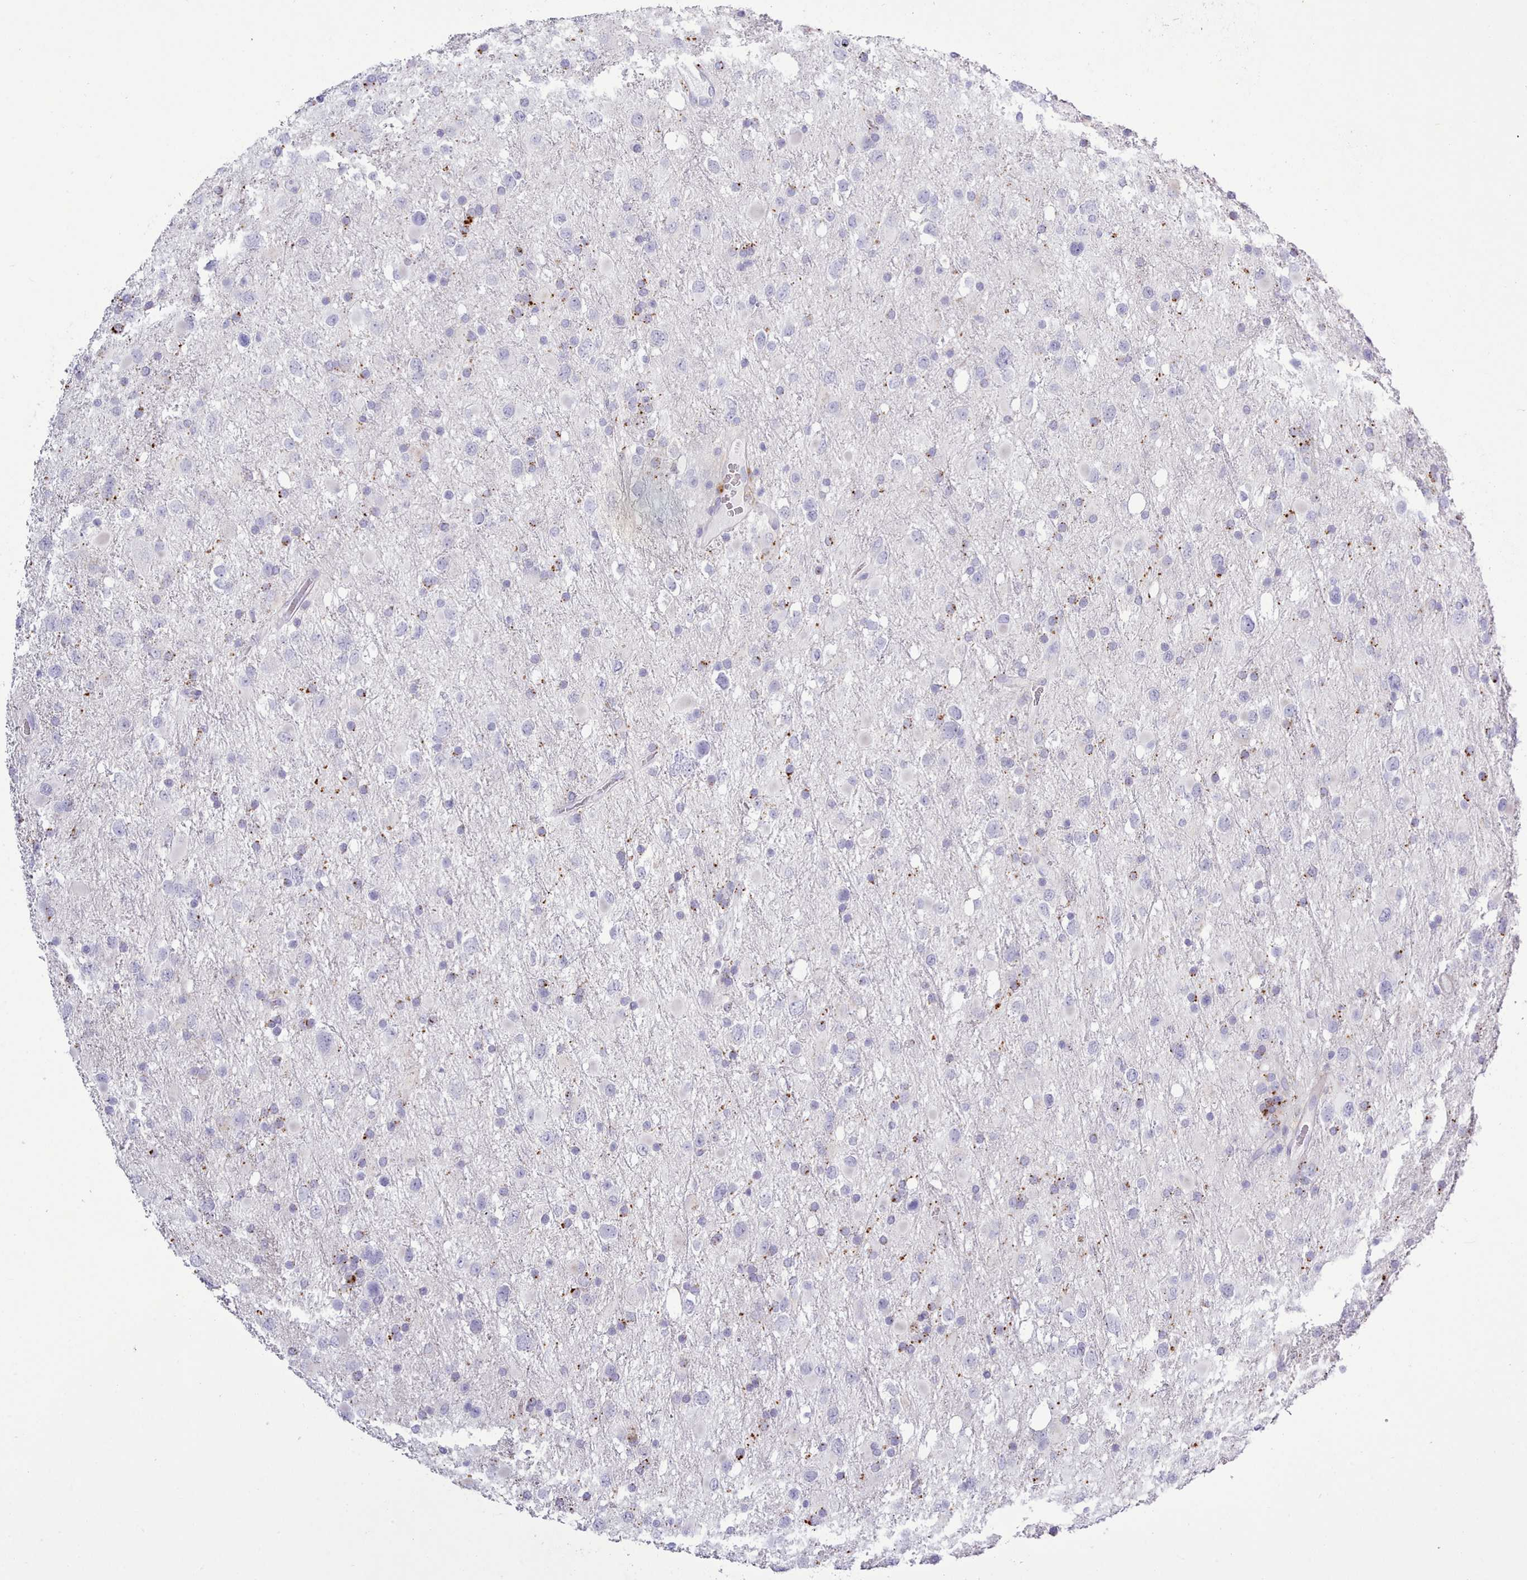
{"staining": {"intensity": "negative", "quantity": "none", "location": "none"}, "tissue": "glioma", "cell_type": "Tumor cells", "image_type": "cancer", "snomed": [{"axis": "morphology", "description": "Glioma, malignant, Low grade"}, {"axis": "topography", "description": "Brain"}], "caption": "Tumor cells show no significant staining in malignant glioma (low-grade).", "gene": "SRD5A1", "patient": {"sex": "female", "age": 32}}